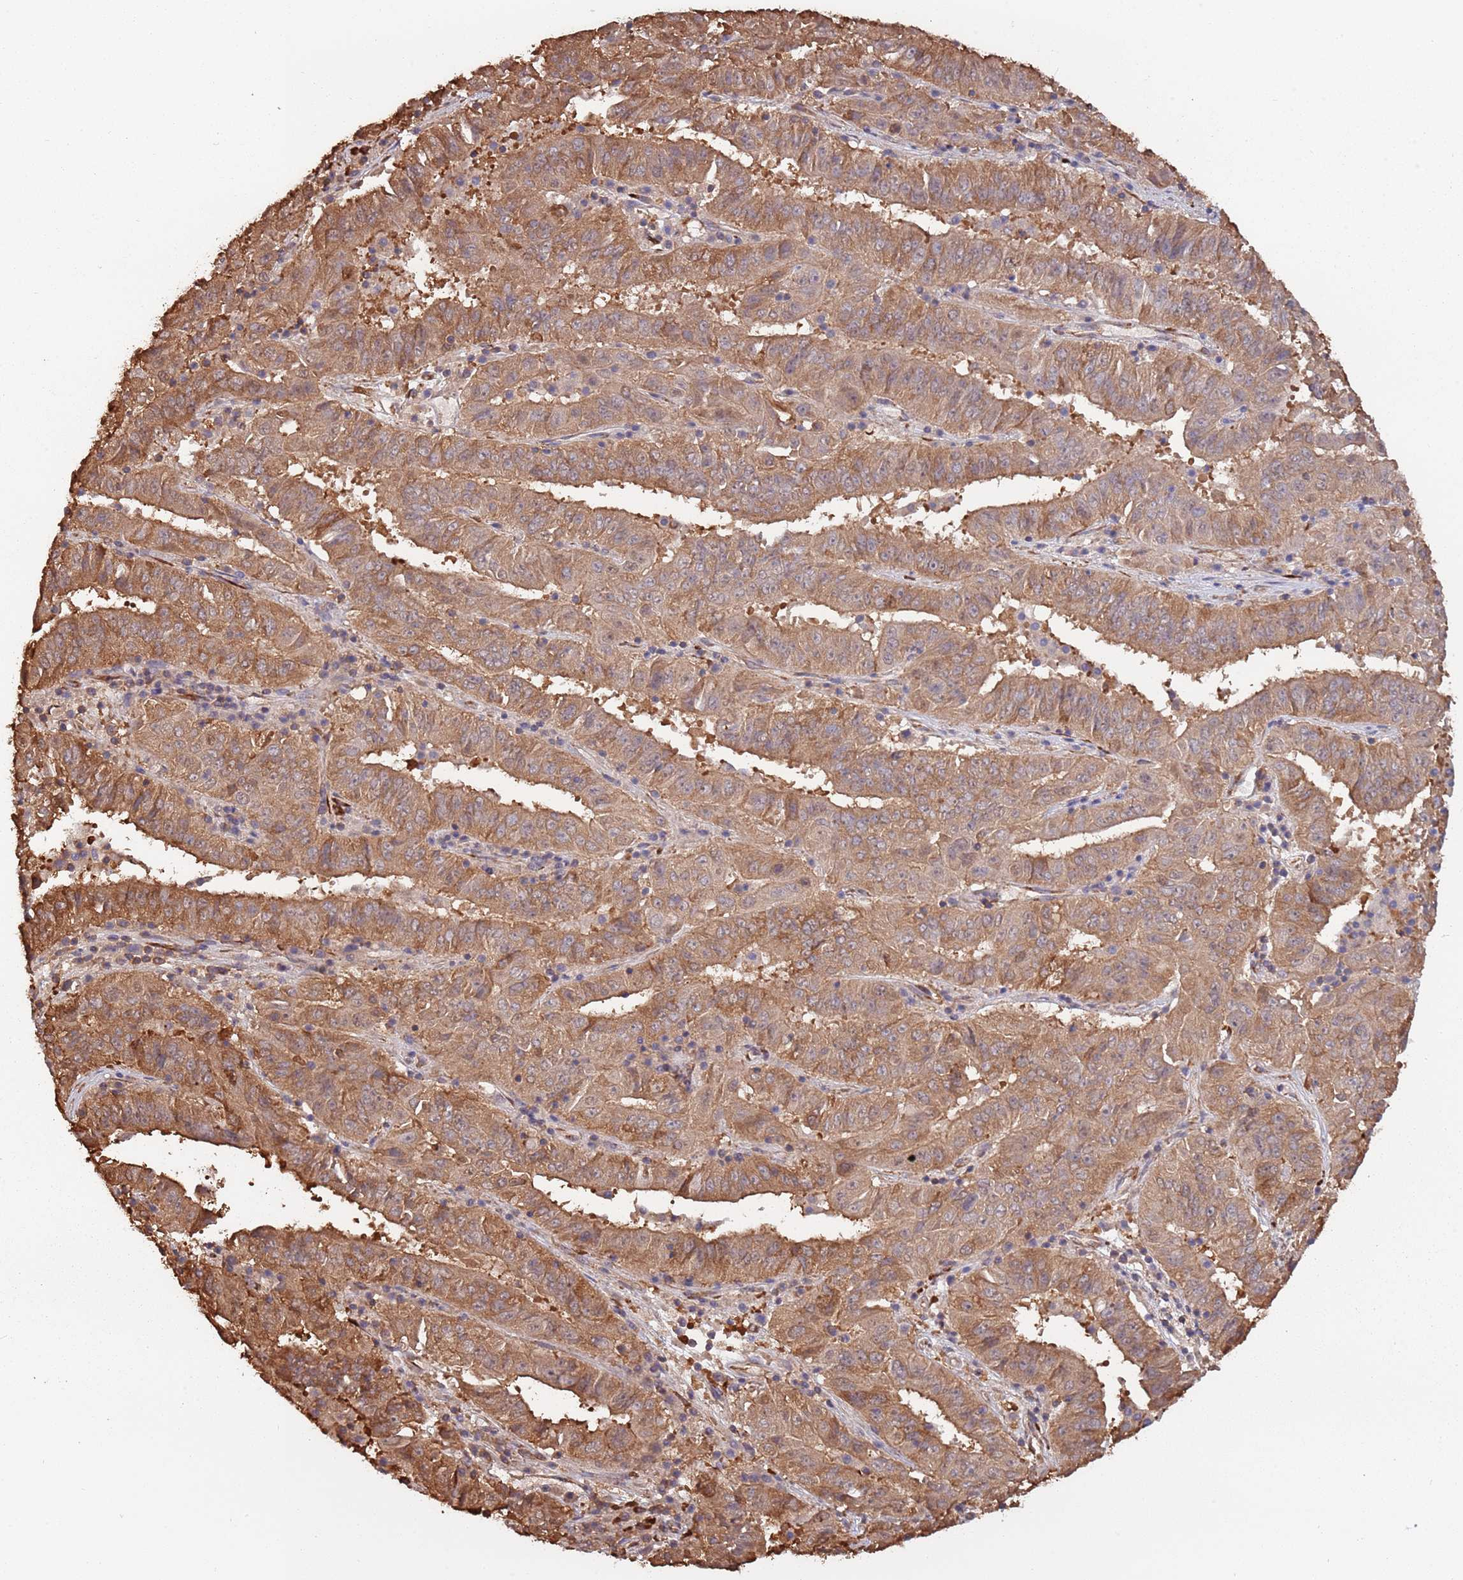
{"staining": {"intensity": "moderate", "quantity": ">75%", "location": "cytoplasmic/membranous"}, "tissue": "pancreatic cancer", "cell_type": "Tumor cells", "image_type": "cancer", "snomed": [{"axis": "morphology", "description": "Adenocarcinoma, NOS"}, {"axis": "topography", "description": "Pancreas"}], "caption": "IHC image of neoplastic tissue: human pancreatic adenocarcinoma stained using IHC displays medium levels of moderate protein expression localized specifically in the cytoplasmic/membranous of tumor cells, appearing as a cytoplasmic/membranous brown color.", "gene": "COG4", "patient": {"sex": "male", "age": 63}}